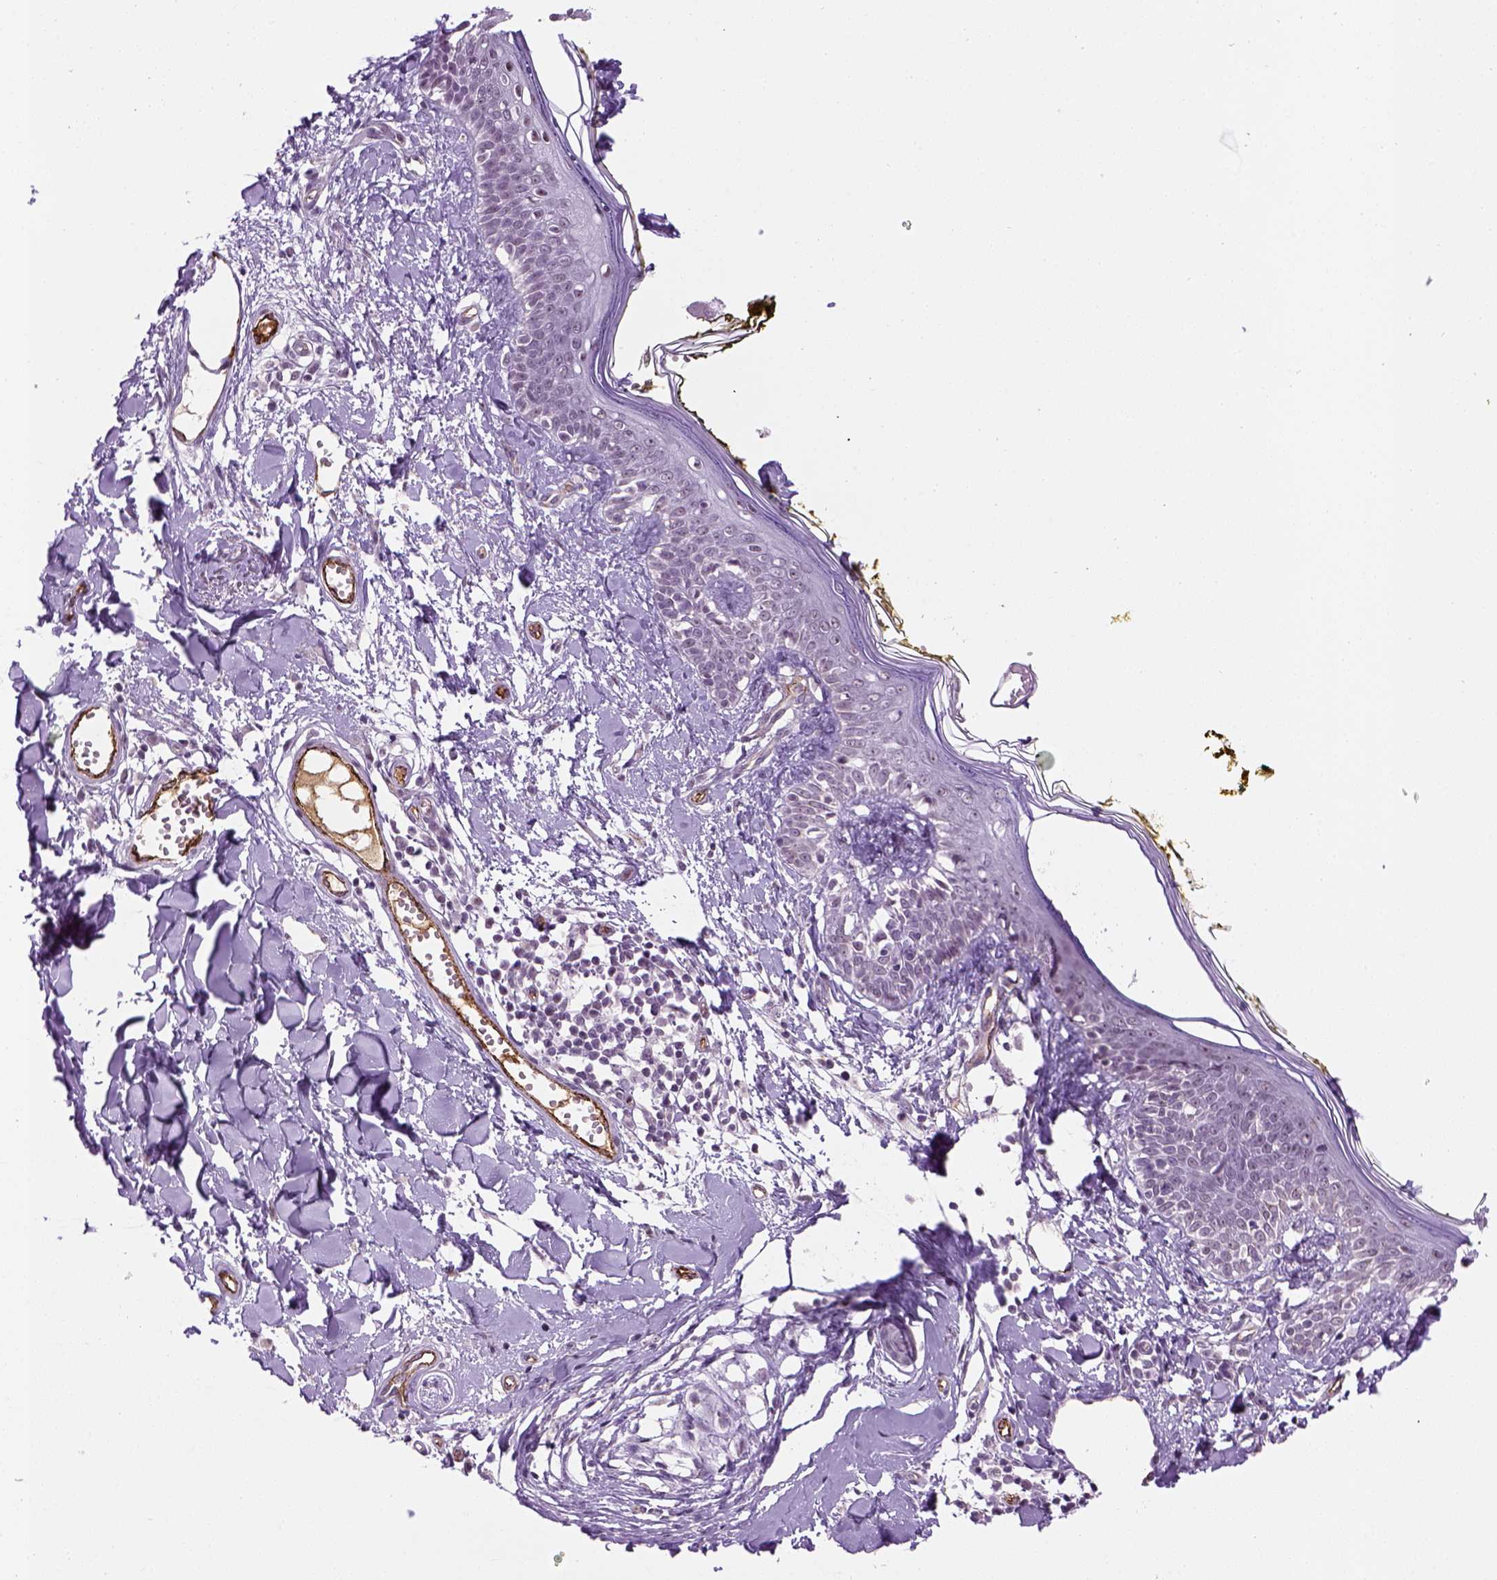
{"staining": {"intensity": "negative", "quantity": "none", "location": "none"}, "tissue": "skin", "cell_type": "Fibroblasts", "image_type": "normal", "snomed": [{"axis": "morphology", "description": "Normal tissue, NOS"}, {"axis": "topography", "description": "Skin"}], "caption": "Immunohistochemical staining of unremarkable skin shows no significant staining in fibroblasts.", "gene": "VWF", "patient": {"sex": "male", "age": 76}}